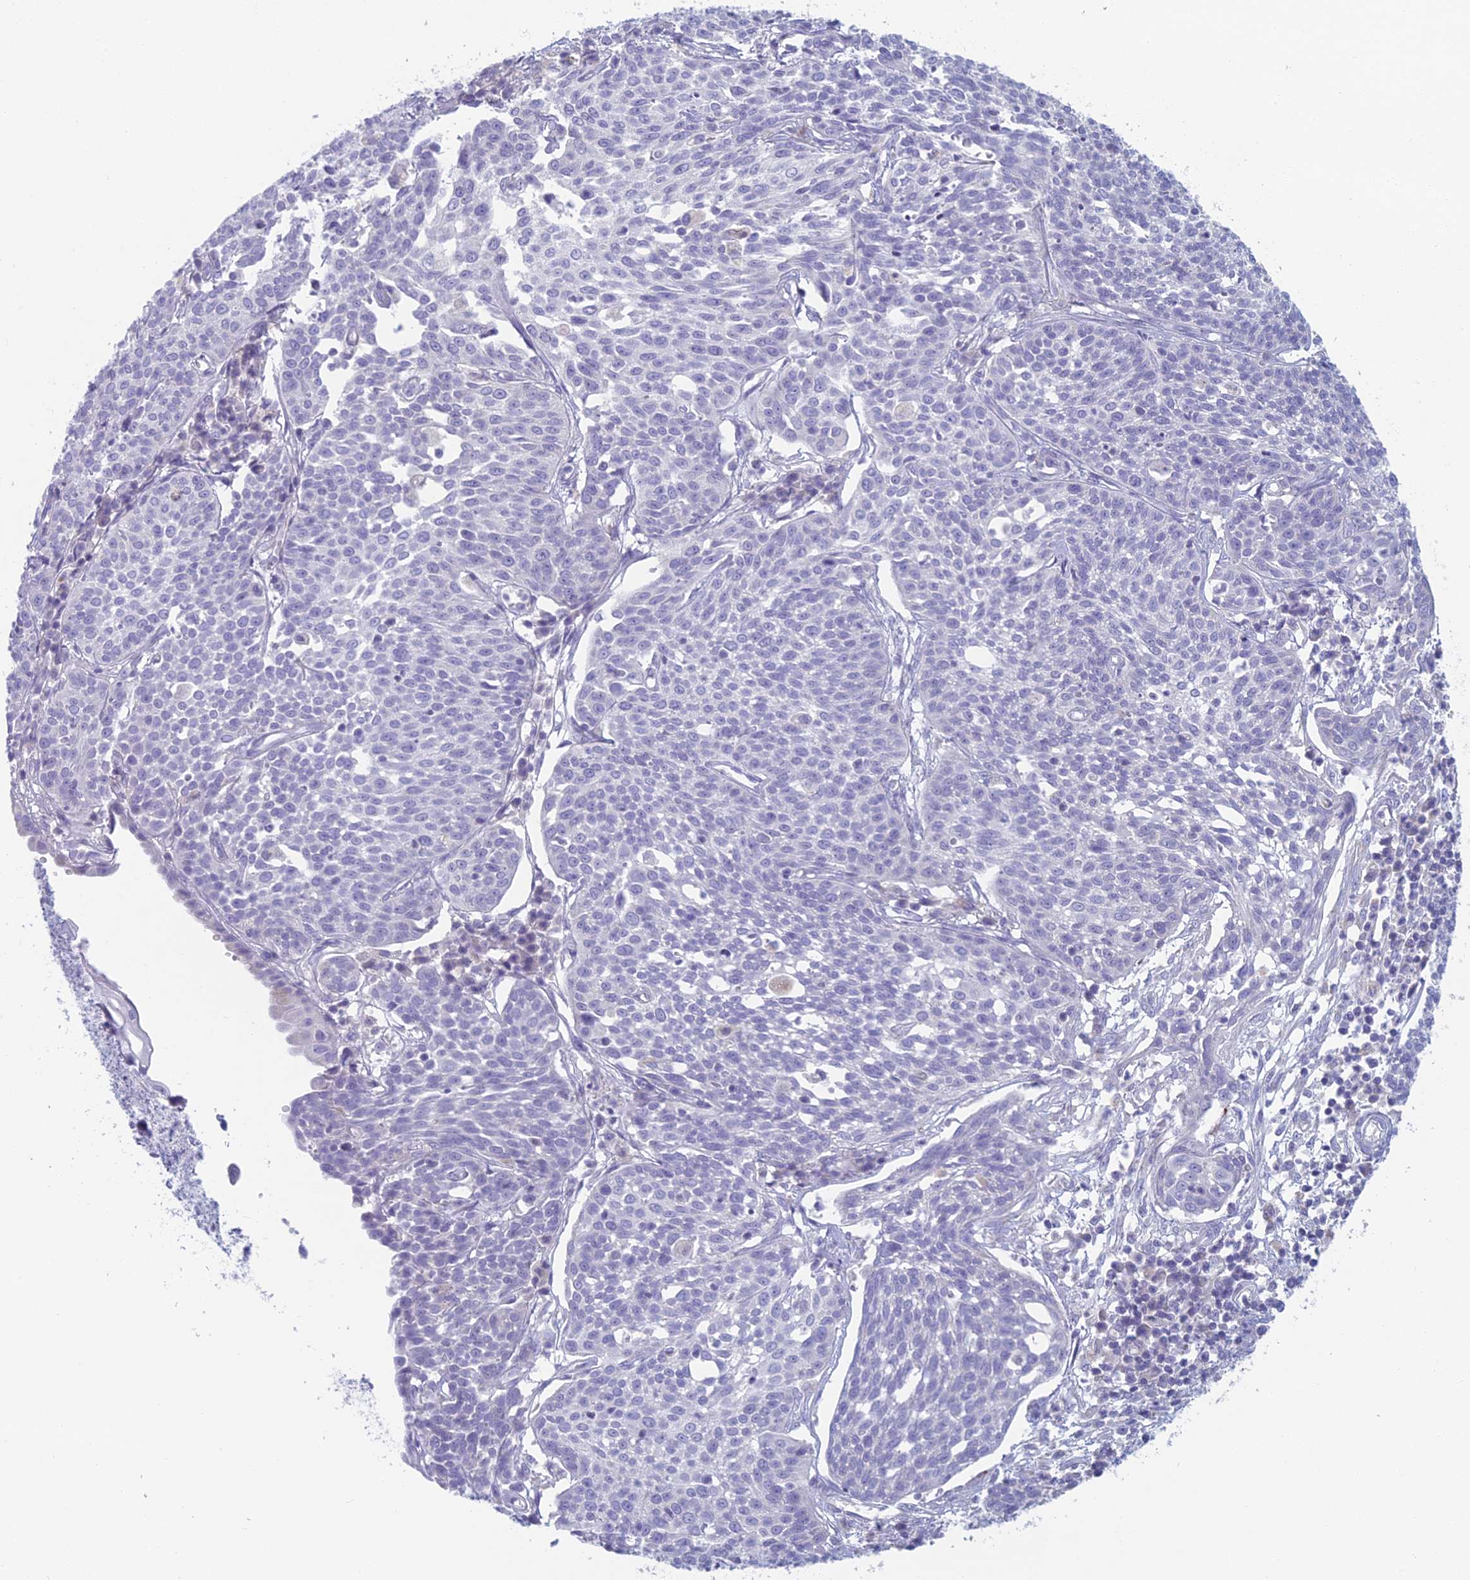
{"staining": {"intensity": "negative", "quantity": "none", "location": "none"}, "tissue": "cervical cancer", "cell_type": "Tumor cells", "image_type": "cancer", "snomed": [{"axis": "morphology", "description": "Squamous cell carcinoma, NOS"}, {"axis": "topography", "description": "Cervix"}], "caption": "High power microscopy histopathology image of an immunohistochemistry micrograph of cervical cancer, revealing no significant expression in tumor cells.", "gene": "FERD3L", "patient": {"sex": "female", "age": 34}}